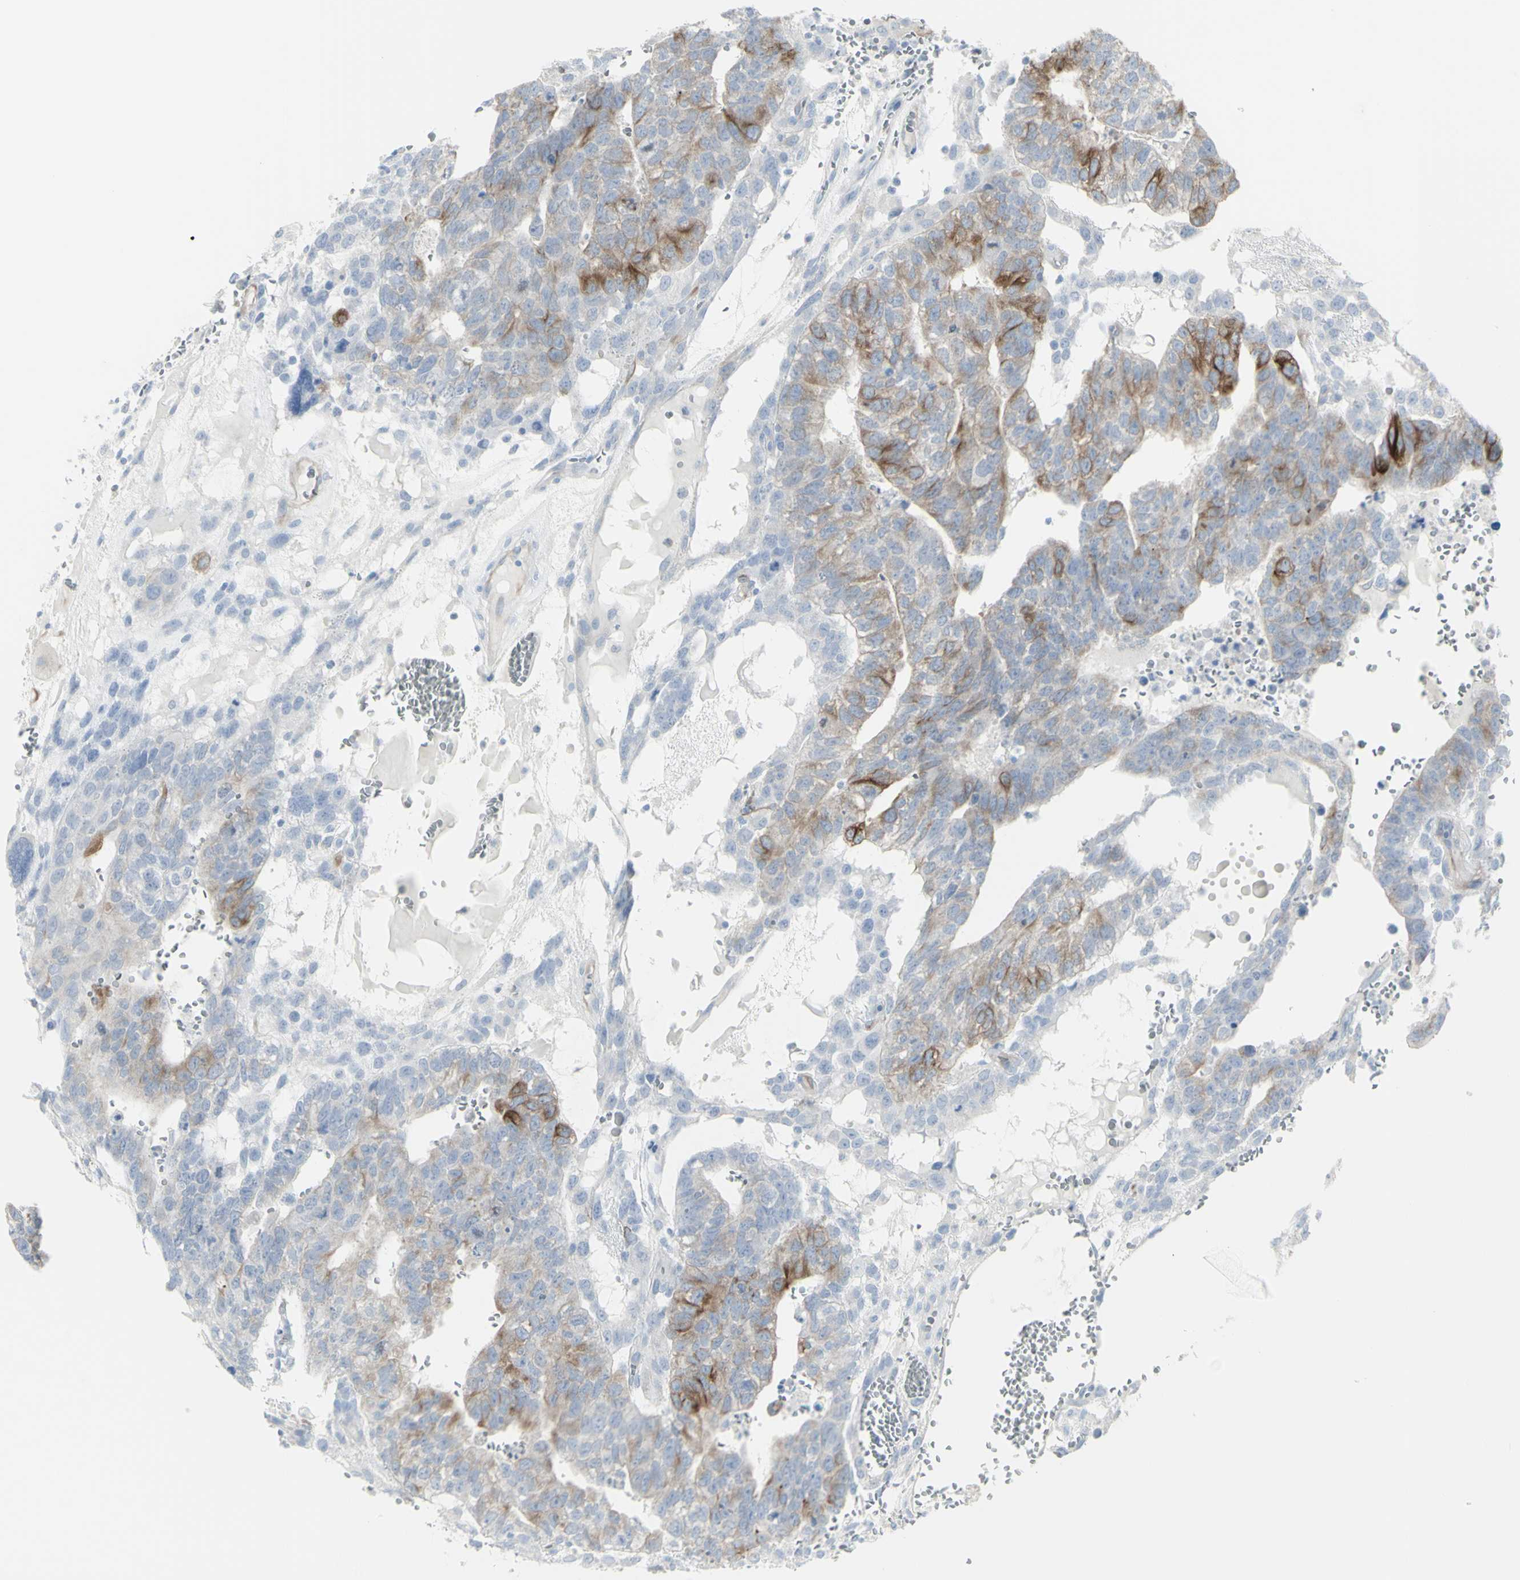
{"staining": {"intensity": "weak", "quantity": "25%-75%", "location": "cytoplasmic/membranous"}, "tissue": "testis cancer", "cell_type": "Tumor cells", "image_type": "cancer", "snomed": [{"axis": "morphology", "description": "Seminoma, NOS"}, {"axis": "morphology", "description": "Carcinoma, Embryonal, NOS"}, {"axis": "topography", "description": "Testis"}], "caption": "IHC (DAB) staining of human testis cancer (embryonal carcinoma) exhibits weak cytoplasmic/membranous protein staining in approximately 25%-75% of tumor cells.", "gene": "ENSG00000198211", "patient": {"sex": "male", "age": 52}}